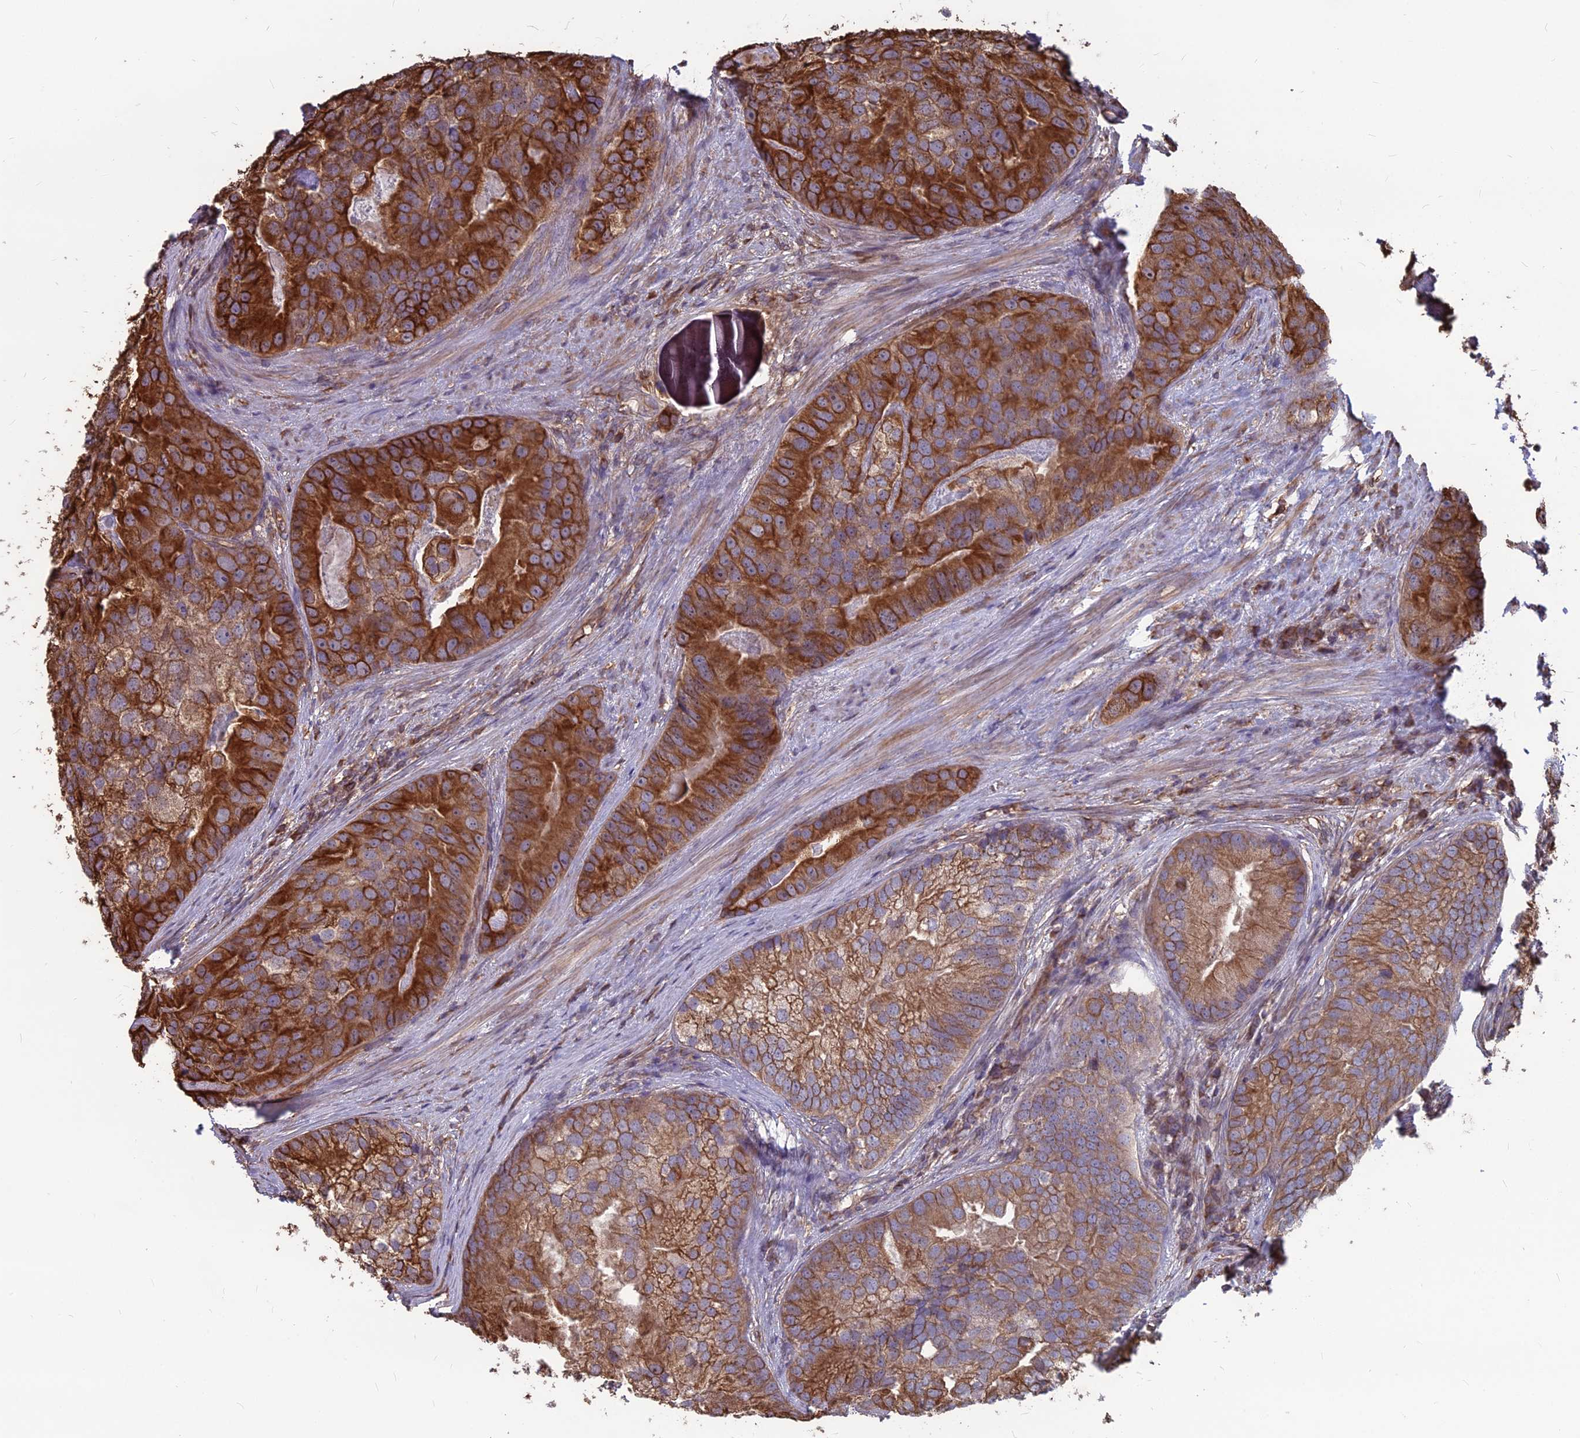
{"staining": {"intensity": "strong", "quantity": ">75%", "location": "cytoplasmic/membranous"}, "tissue": "prostate cancer", "cell_type": "Tumor cells", "image_type": "cancer", "snomed": [{"axis": "morphology", "description": "Adenocarcinoma, High grade"}, {"axis": "topography", "description": "Prostate"}], "caption": "IHC image of human prostate cancer (adenocarcinoma (high-grade)) stained for a protein (brown), which exhibits high levels of strong cytoplasmic/membranous expression in approximately >75% of tumor cells.", "gene": "LSM6", "patient": {"sex": "male", "age": 62}}